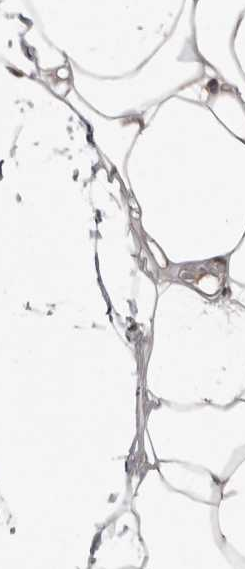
{"staining": {"intensity": "weak", "quantity": ">75%", "location": "cytoplasmic/membranous"}, "tissue": "adipose tissue", "cell_type": "Adipocytes", "image_type": "normal", "snomed": [{"axis": "morphology", "description": "Normal tissue, NOS"}, {"axis": "topography", "description": "Breast"}], "caption": "Weak cytoplasmic/membranous protein expression is appreciated in about >75% of adipocytes in adipose tissue.", "gene": "FSBP", "patient": {"sex": "female", "age": 23}}